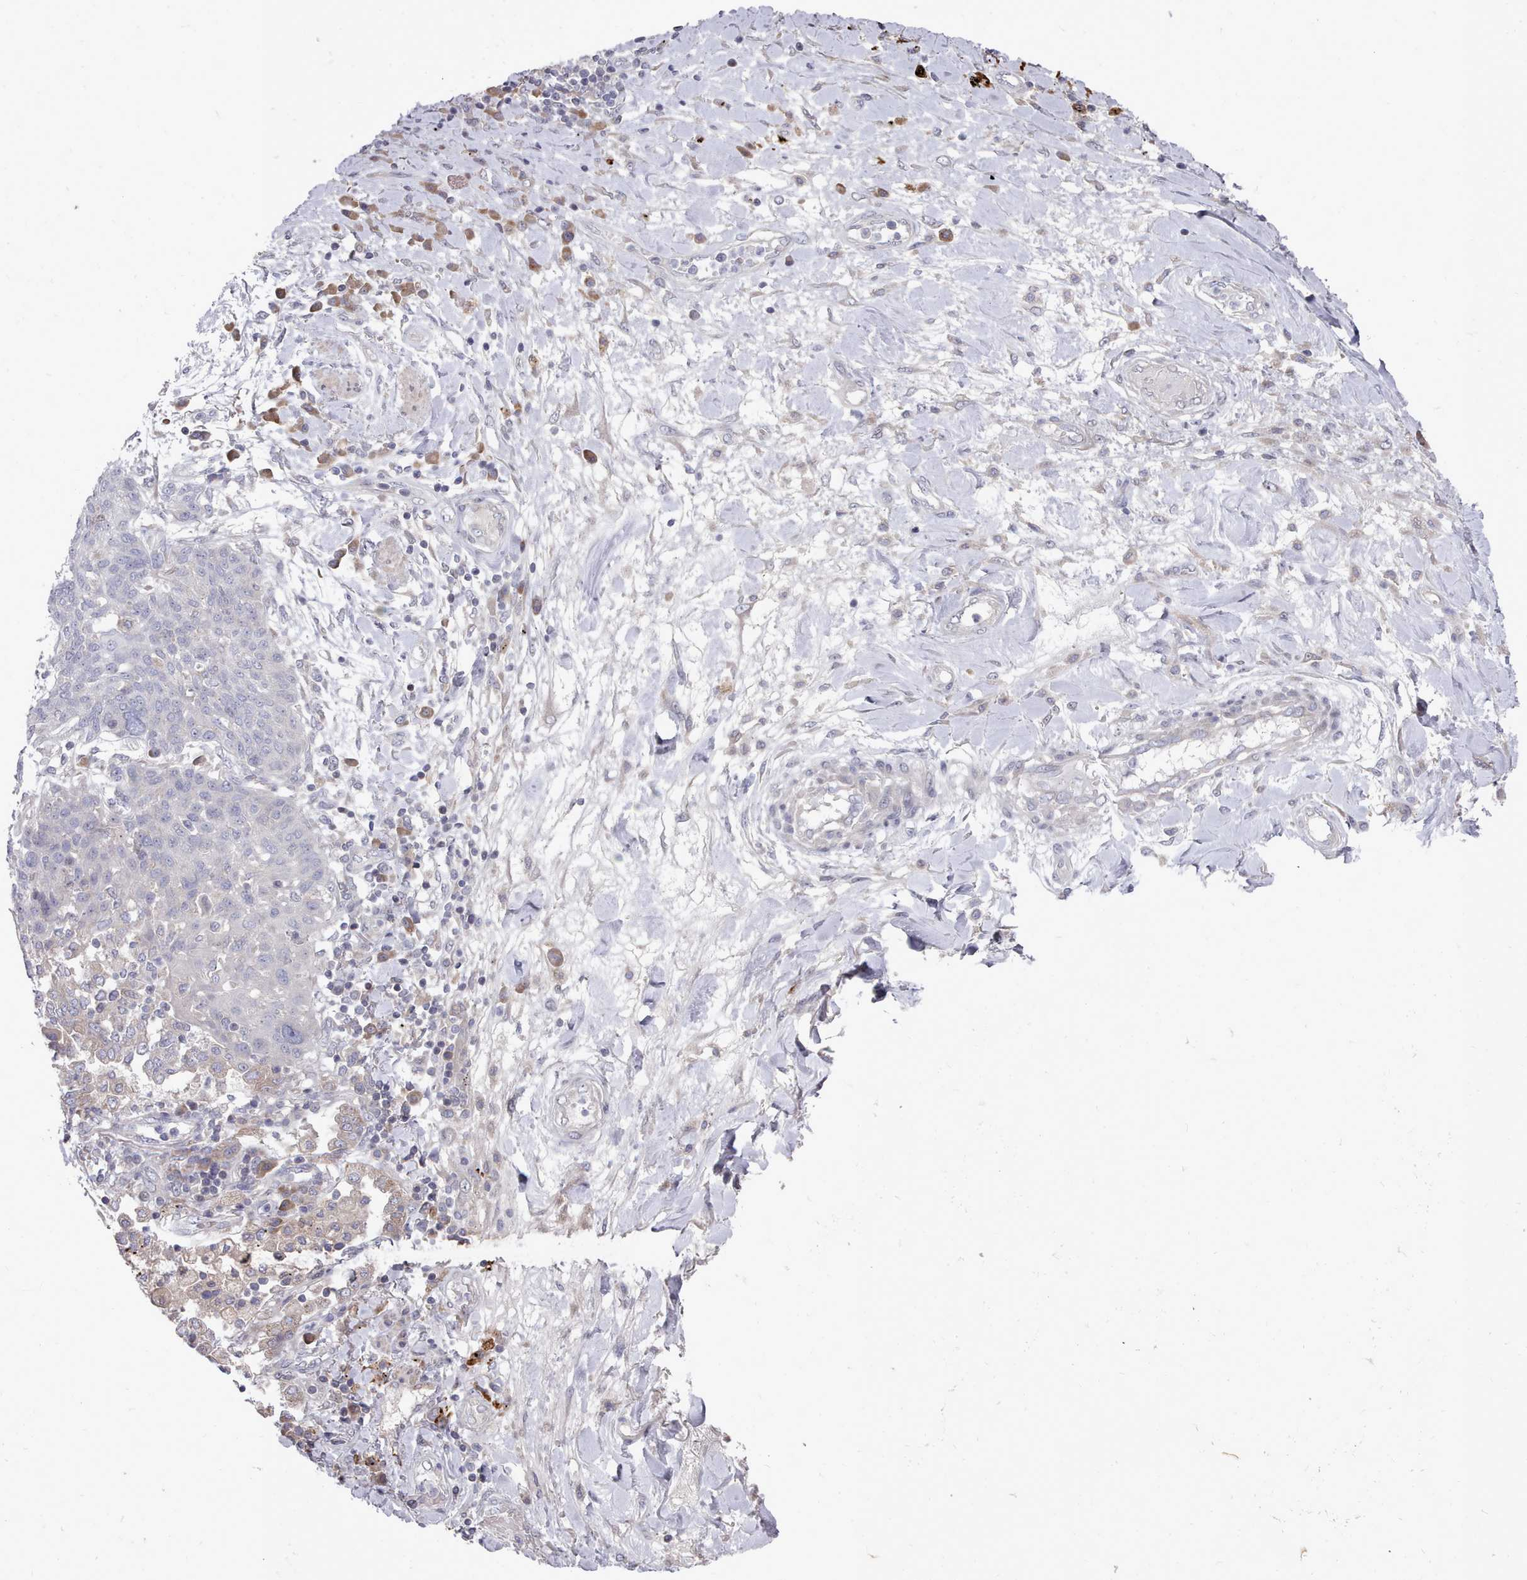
{"staining": {"intensity": "negative", "quantity": "none", "location": "none"}, "tissue": "lung cancer", "cell_type": "Tumor cells", "image_type": "cancer", "snomed": [{"axis": "morphology", "description": "Squamous cell carcinoma, NOS"}, {"axis": "topography", "description": "Lung"}], "caption": "Image shows no protein positivity in tumor cells of lung squamous cell carcinoma tissue.", "gene": "ACKR3", "patient": {"sex": "female", "age": 70}}